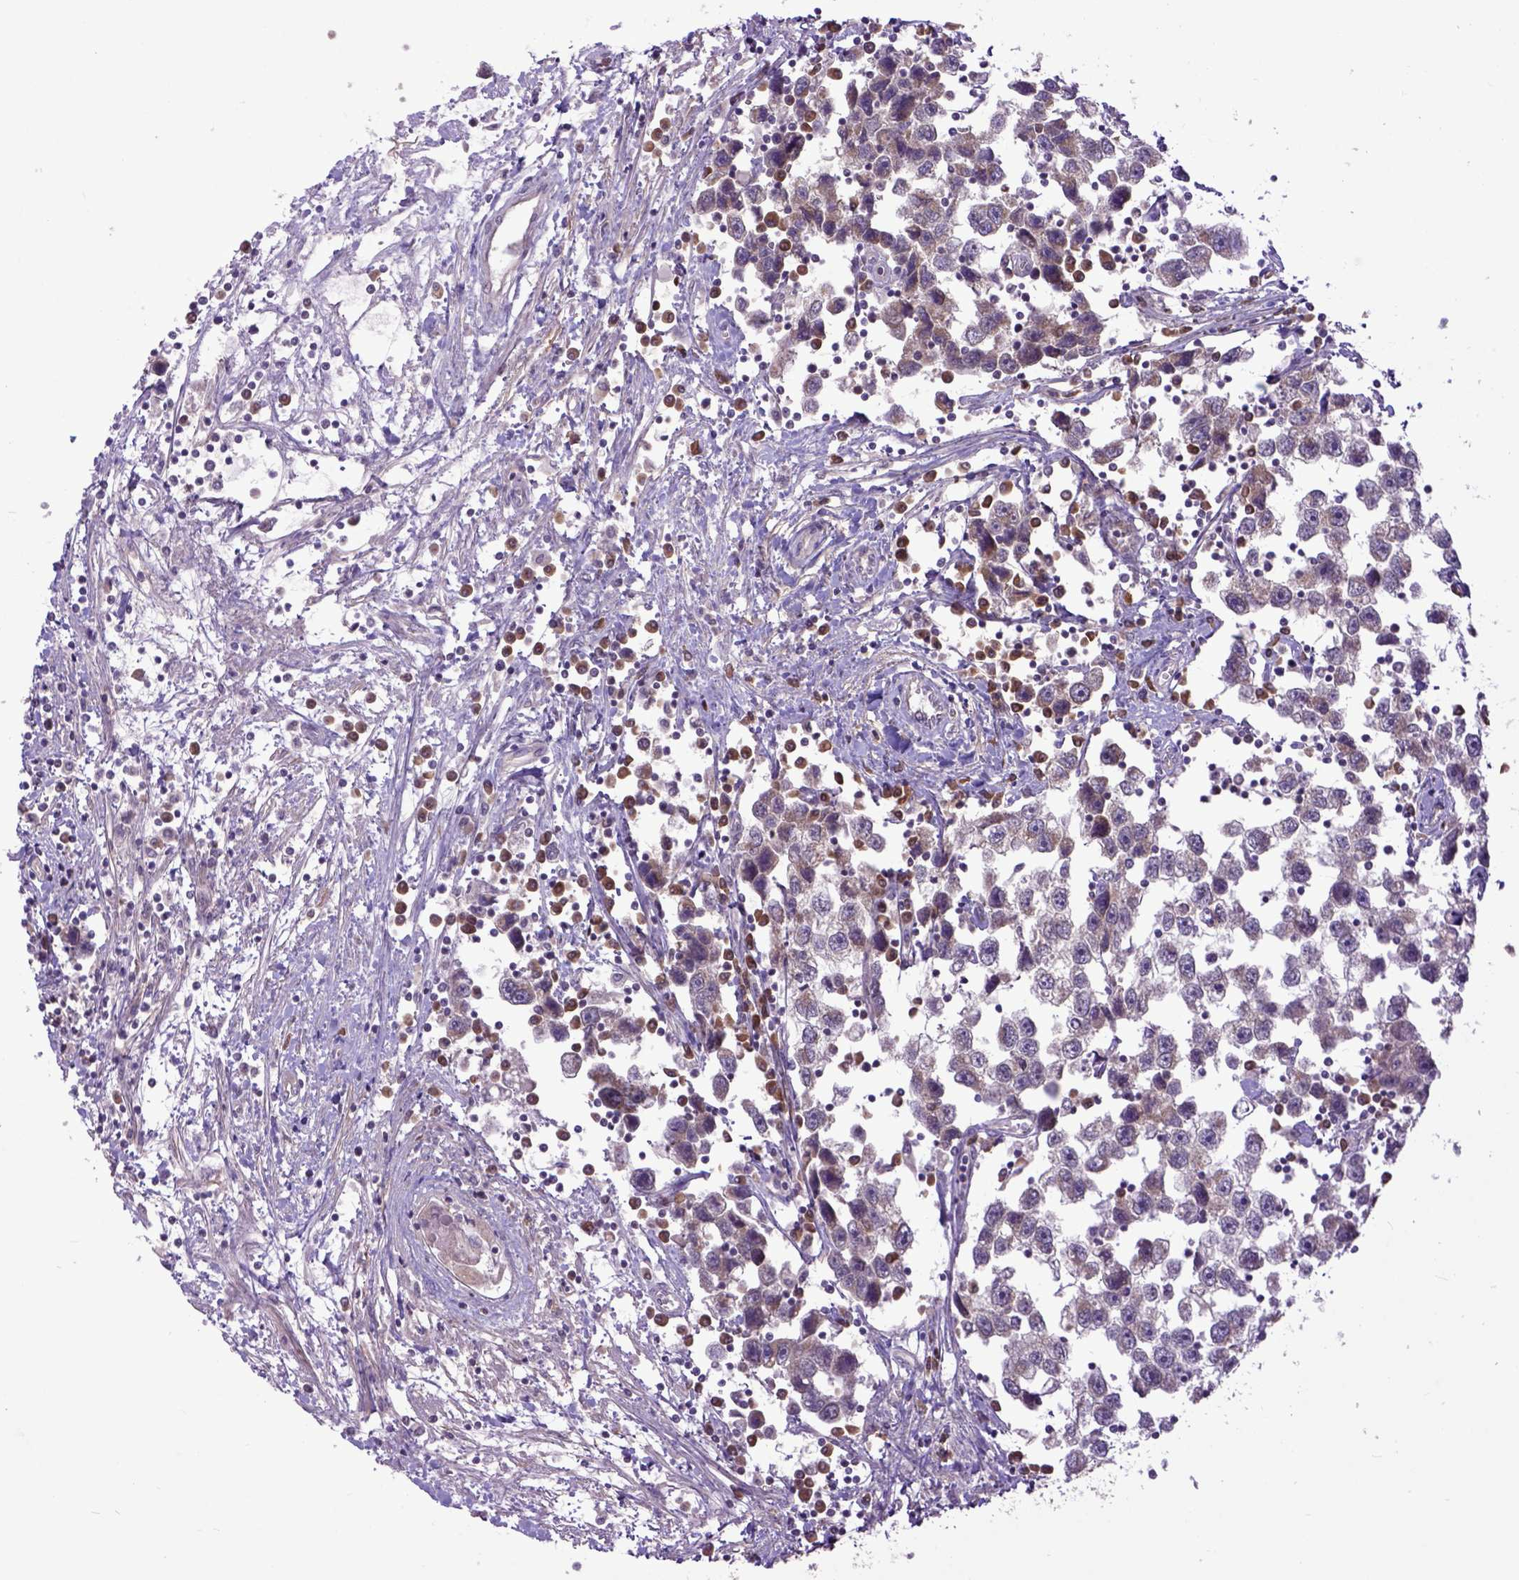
{"staining": {"intensity": "weak", "quantity": "<25%", "location": "cytoplasmic/membranous"}, "tissue": "testis cancer", "cell_type": "Tumor cells", "image_type": "cancer", "snomed": [{"axis": "morphology", "description": "Seminoma, NOS"}, {"axis": "topography", "description": "Testis"}], "caption": "This is an immunohistochemistry image of seminoma (testis). There is no staining in tumor cells.", "gene": "ARL1", "patient": {"sex": "male", "age": 30}}